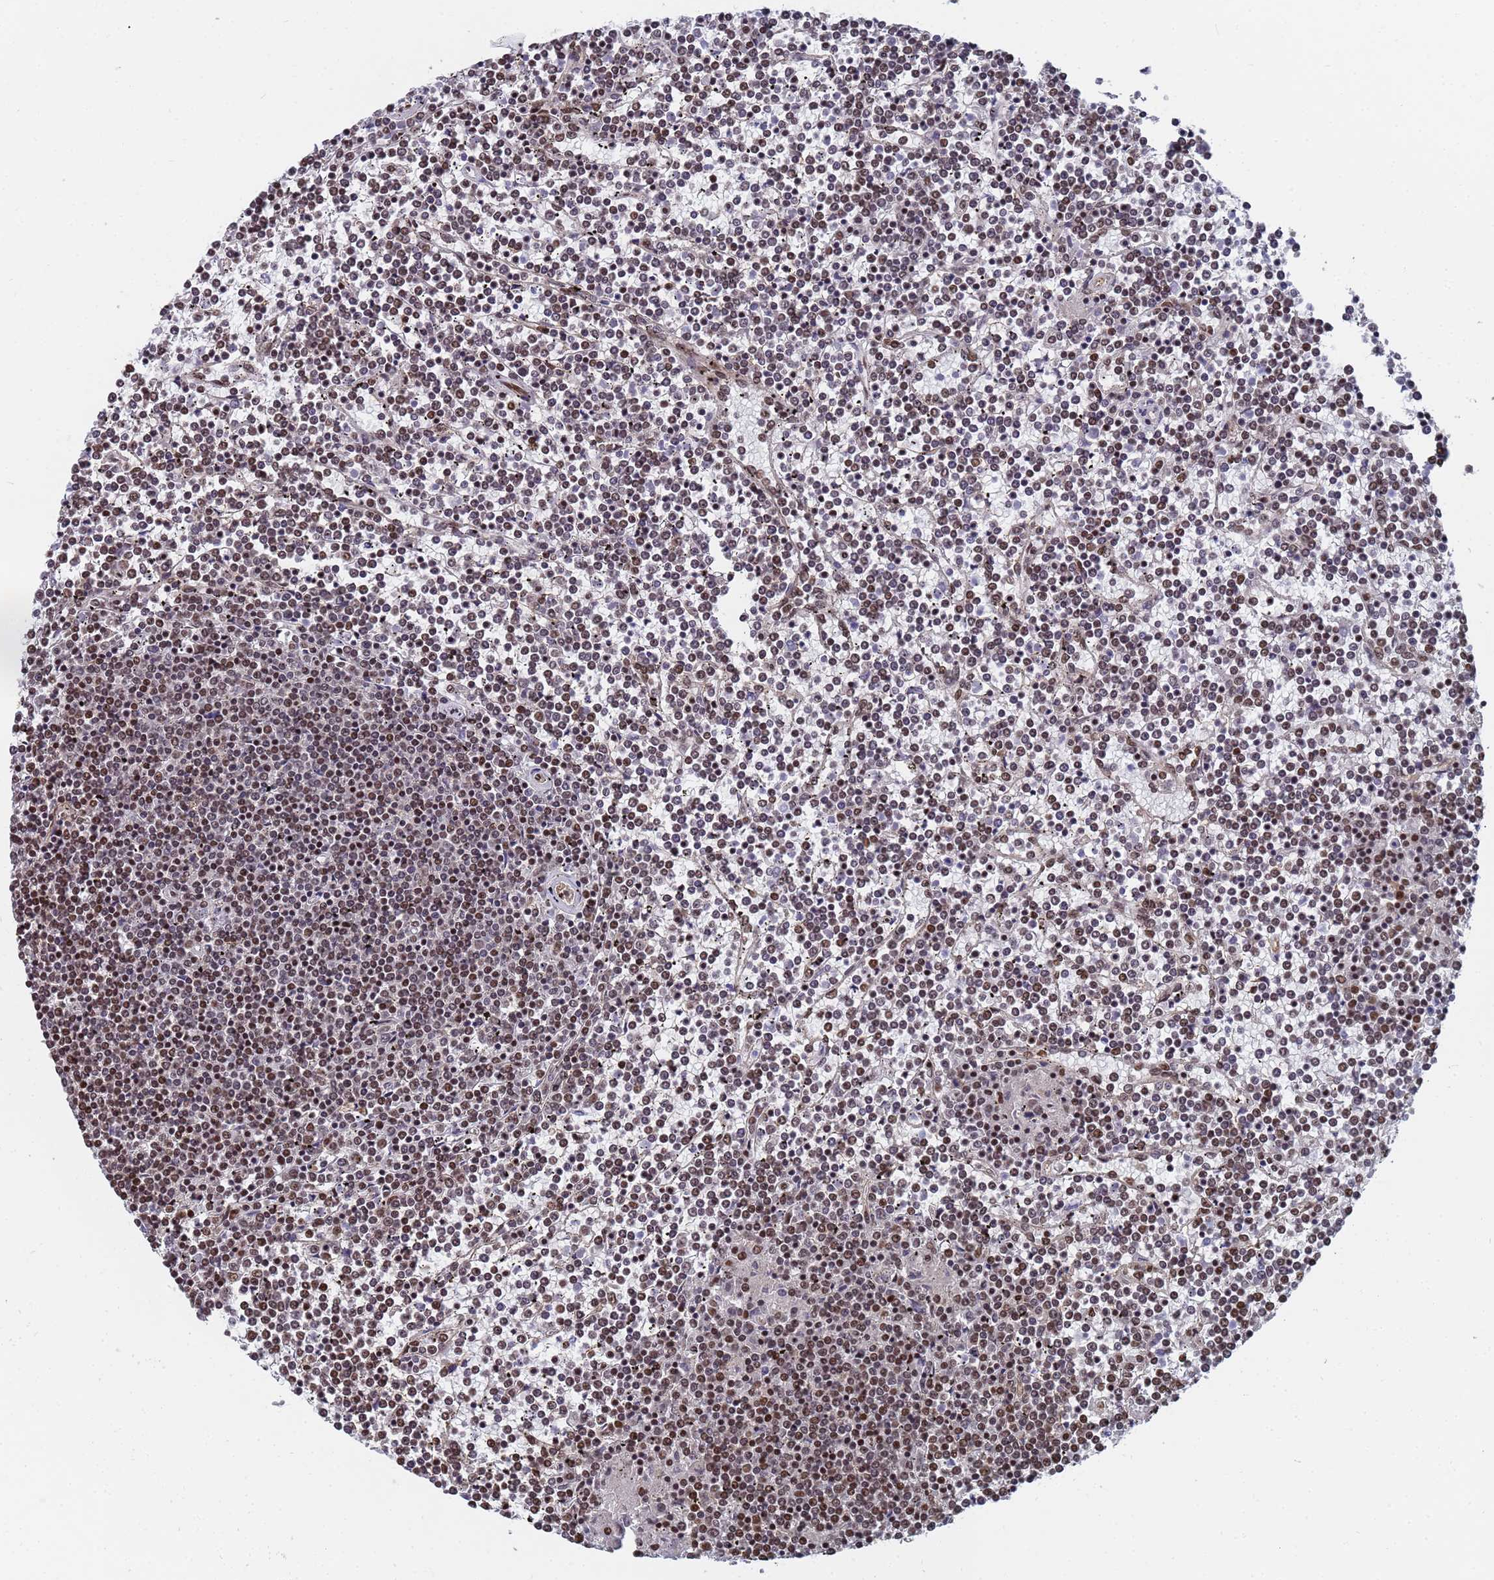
{"staining": {"intensity": "moderate", "quantity": ">75%", "location": "nuclear"}, "tissue": "lymphoma", "cell_type": "Tumor cells", "image_type": "cancer", "snomed": [{"axis": "morphology", "description": "Malignant lymphoma, non-Hodgkin's type, Low grade"}, {"axis": "topography", "description": "Spleen"}], "caption": "Moderate nuclear expression for a protein is appreciated in about >75% of tumor cells of low-grade malignant lymphoma, non-Hodgkin's type using immunohistochemistry.", "gene": "RAVER2", "patient": {"sex": "female", "age": 19}}